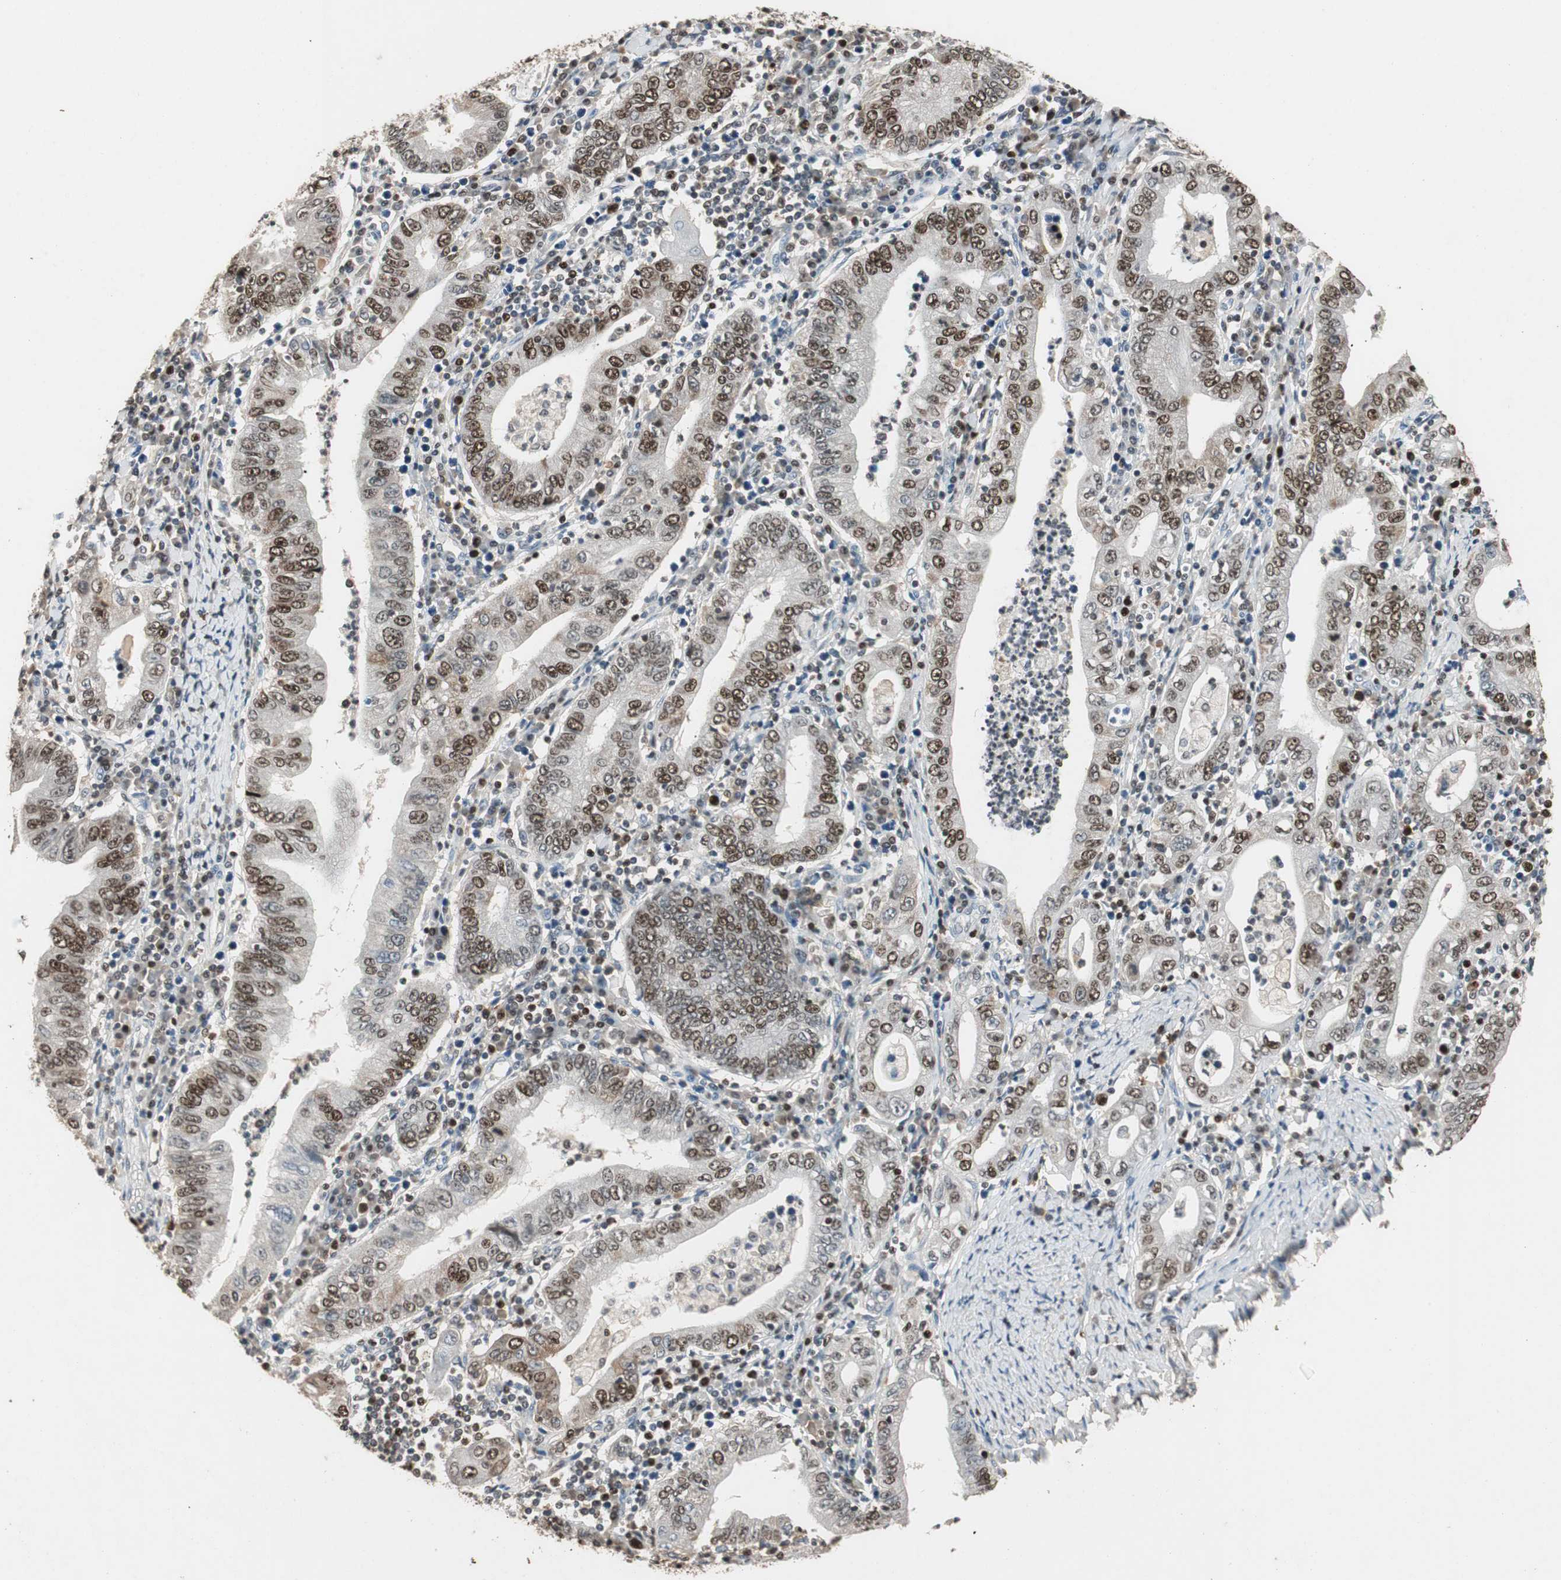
{"staining": {"intensity": "moderate", "quantity": "25%-75%", "location": "nuclear"}, "tissue": "stomach cancer", "cell_type": "Tumor cells", "image_type": "cancer", "snomed": [{"axis": "morphology", "description": "Normal tissue, NOS"}, {"axis": "morphology", "description": "Adenocarcinoma, NOS"}, {"axis": "topography", "description": "Esophagus"}, {"axis": "topography", "description": "Stomach, upper"}, {"axis": "topography", "description": "Peripheral nerve tissue"}], "caption": "A photomicrograph of human adenocarcinoma (stomach) stained for a protein reveals moderate nuclear brown staining in tumor cells.", "gene": "FEN1", "patient": {"sex": "male", "age": 62}}